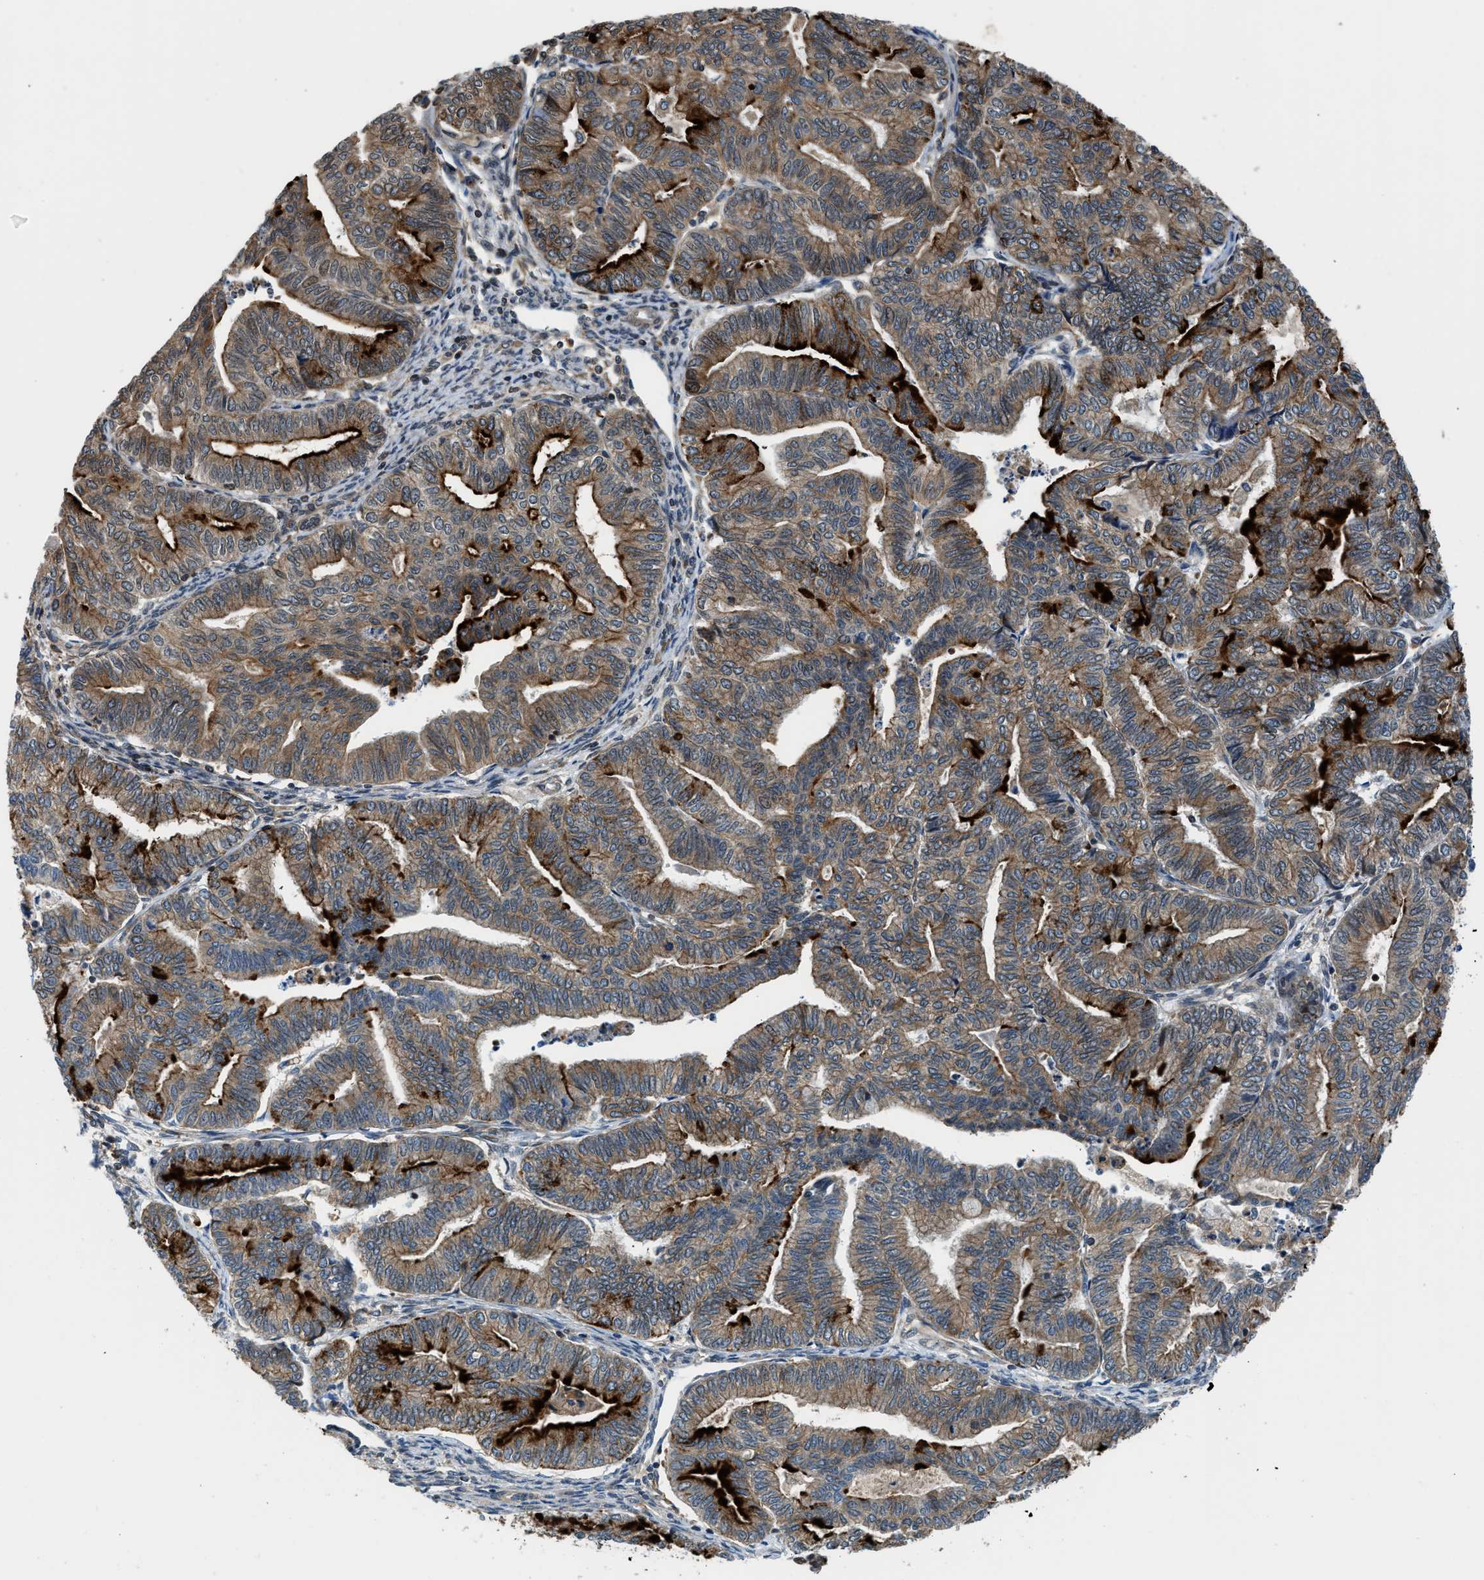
{"staining": {"intensity": "strong", "quantity": ">75%", "location": "cytoplasmic/membranous"}, "tissue": "endometrial cancer", "cell_type": "Tumor cells", "image_type": "cancer", "snomed": [{"axis": "morphology", "description": "Adenocarcinoma, NOS"}, {"axis": "topography", "description": "Endometrium"}], "caption": "There is high levels of strong cytoplasmic/membranous expression in tumor cells of endometrial adenocarcinoma, as demonstrated by immunohistochemical staining (brown color).", "gene": "RETREG3", "patient": {"sex": "female", "age": 79}}